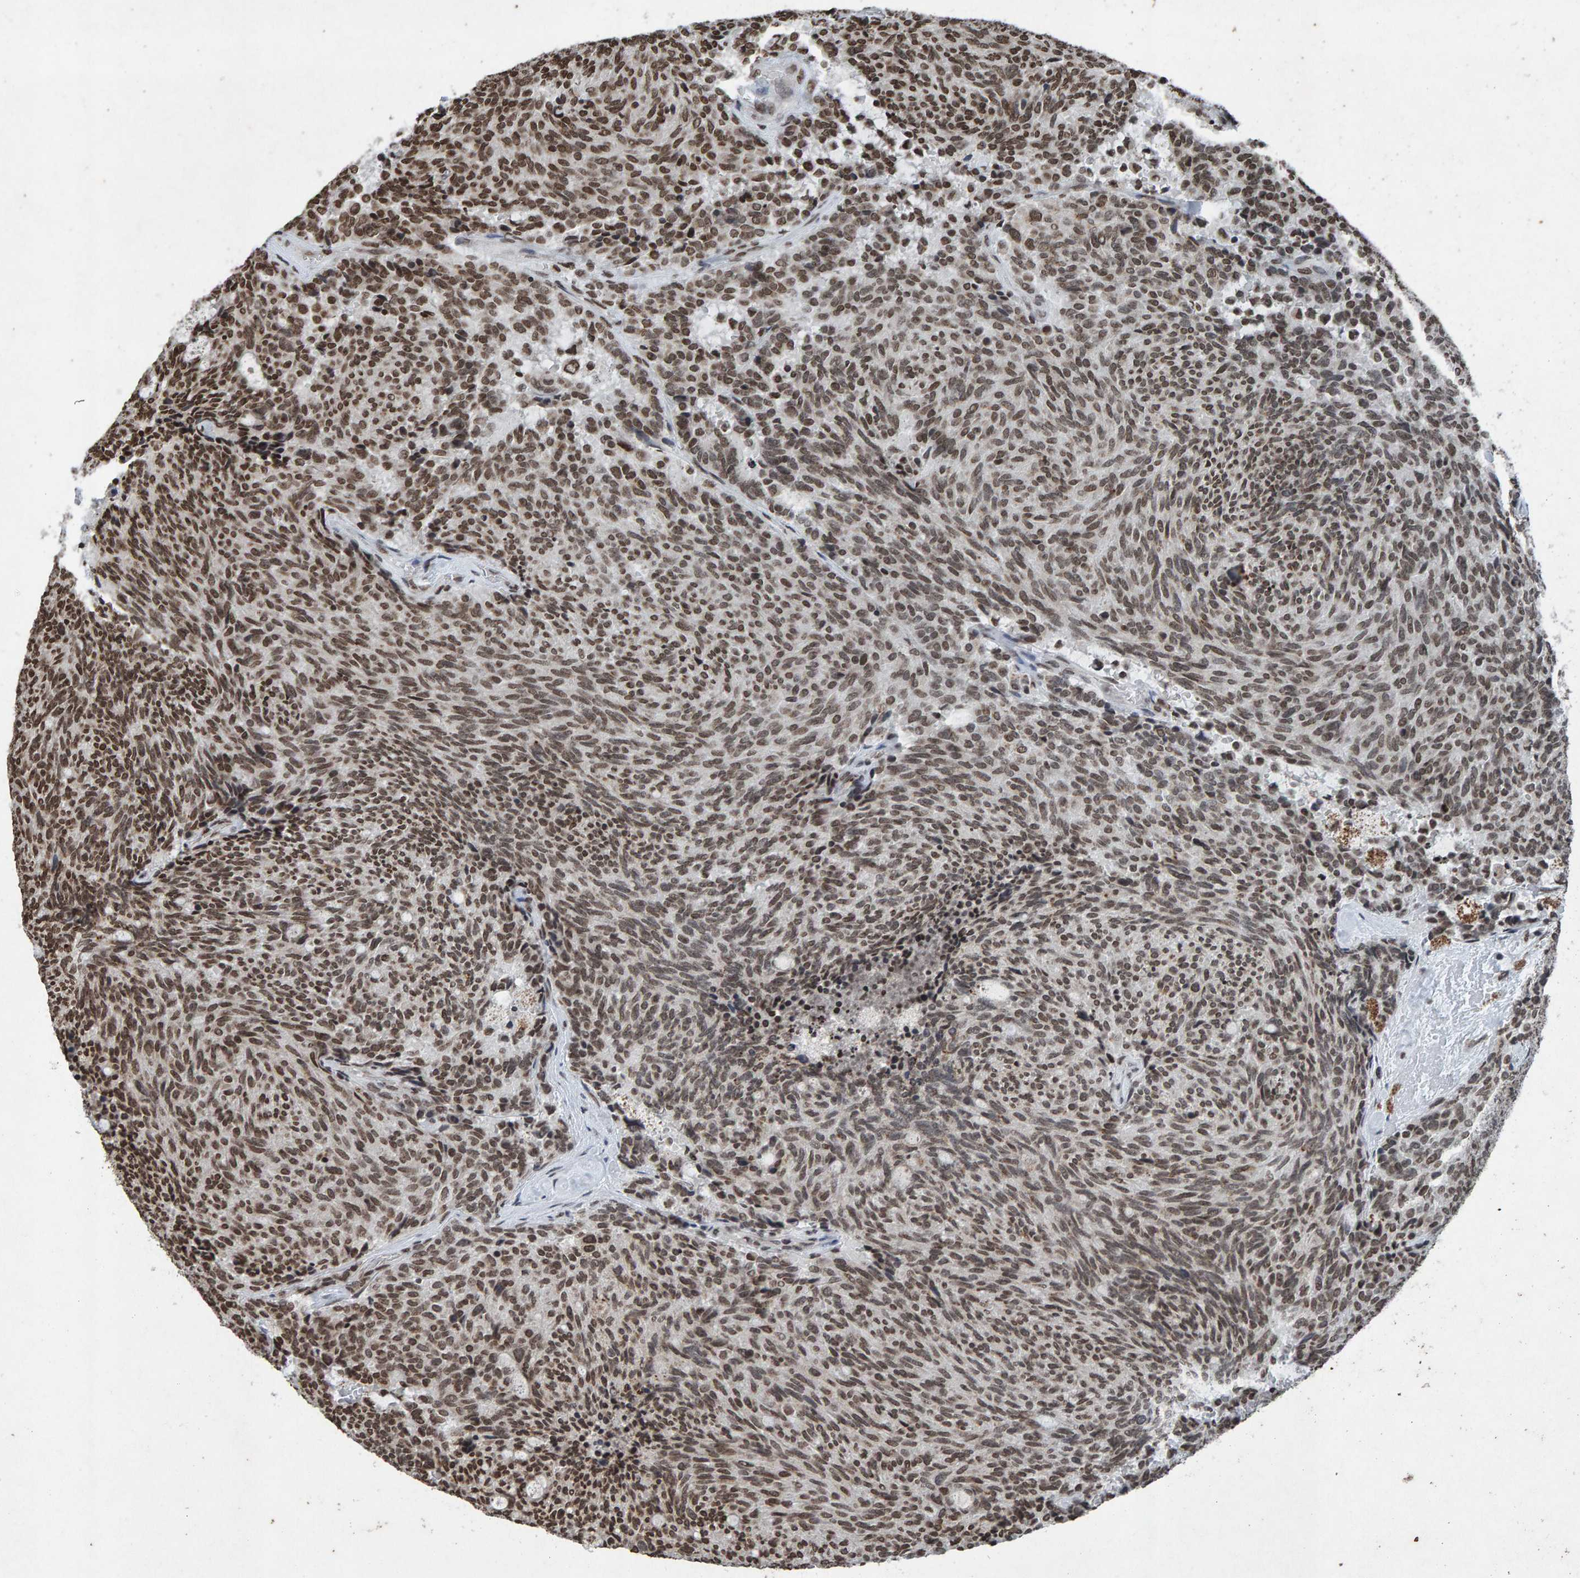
{"staining": {"intensity": "moderate", "quantity": "25%-75%", "location": "nuclear"}, "tissue": "carcinoid", "cell_type": "Tumor cells", "image_type": "cancer", "snomed": [{"axis": "morphology", "description": "Carcinoid, malignant, NOS"}, {"axis": "topography", "description": "Pancreas"}], "caption": "This photomicrograph reveals IHC staining of human malignant carcinoid, with medium moderate nuclear expression in approximately 25%-75% of tumor cells.", "gene": "H2AZ1", "patient": {"sex": "female", "age": 54}}